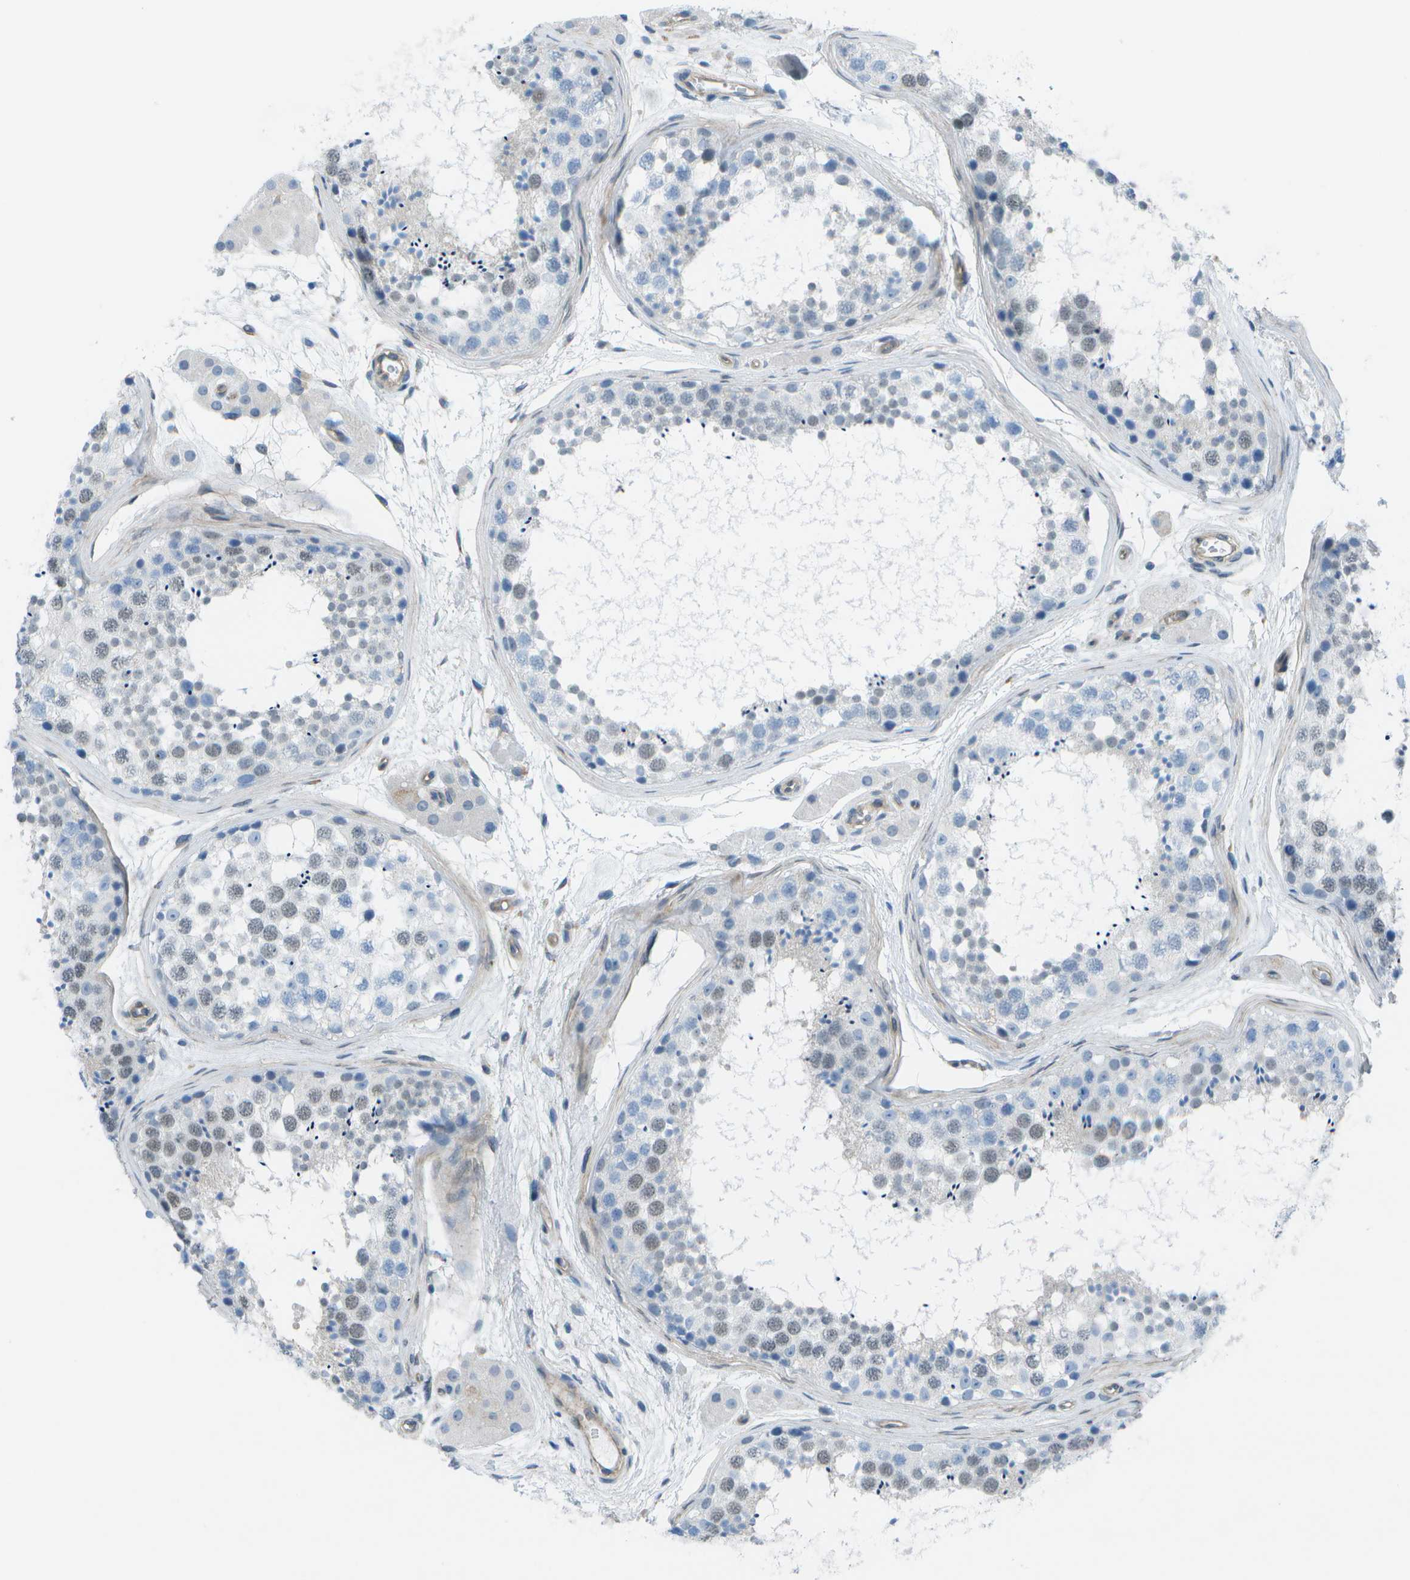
{"staining": {"intensity": "weak", "quantity": "<25%", "location": "nuclear"}, "tissue": "testis", "cell_type": "Cells in seminiferous ducts", "image_type": "normal", "snomed": [{"axis": "morphology", "description": "Normal tissue, NOS"}, {"axis": "topography", "description": "Testis"}], "caption": "This micrograph is of normal testis stained with immunohistochemistry to label a protein in brown with the nuclei are counter-stained blue. There is no positivity in cells in seminiferous ducts. (DAB immunohistochemistry visualized using brightfield microscopy, high magnification).", "gene": "SORBS3", "patient": {"sex": "male", "age": 56}}